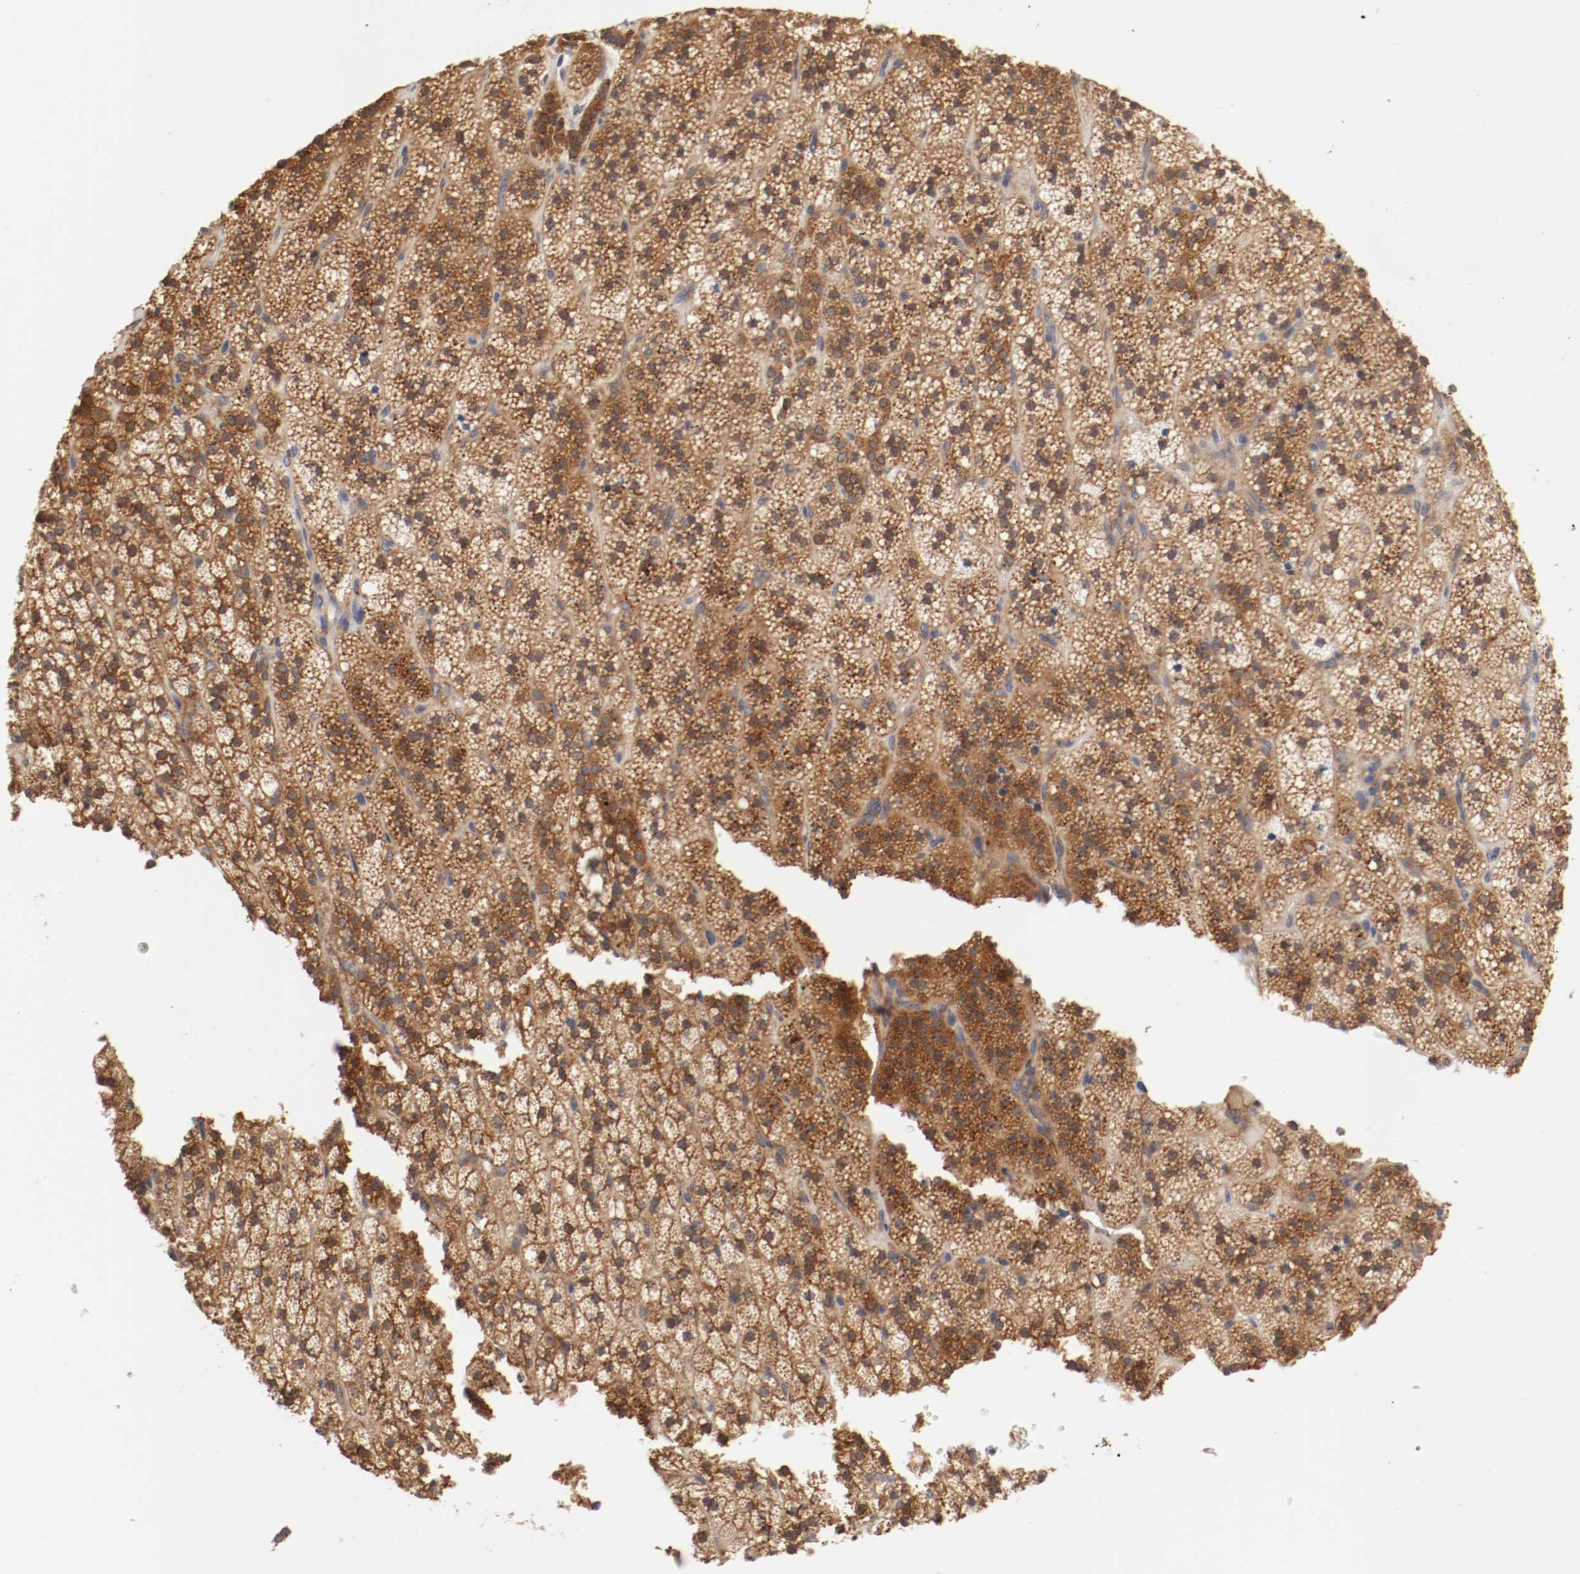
{"staining": {"intensity": "moderate", "quantity": ">75%", "location": "cytoplasmic/membranous,nuclear"}, "tissue": "adrenal gland", "cell_type": "Glandular cells", "image_type": "normal", "snomed": [{"axis": "morphology", "description": "Normal tissue, NOS"}, {"axis": "topography", "description": "Adrenal gland"}], "caption": "A micrograph showing moderate cytoplasmic/membranous,nuclear positivity in about >75% of glandular cells in normal adrenal gland, as visualized by brown immunohistochemical staining.", "gene": "FKBP3", "patient": {"sex": "male", "age": 35}}